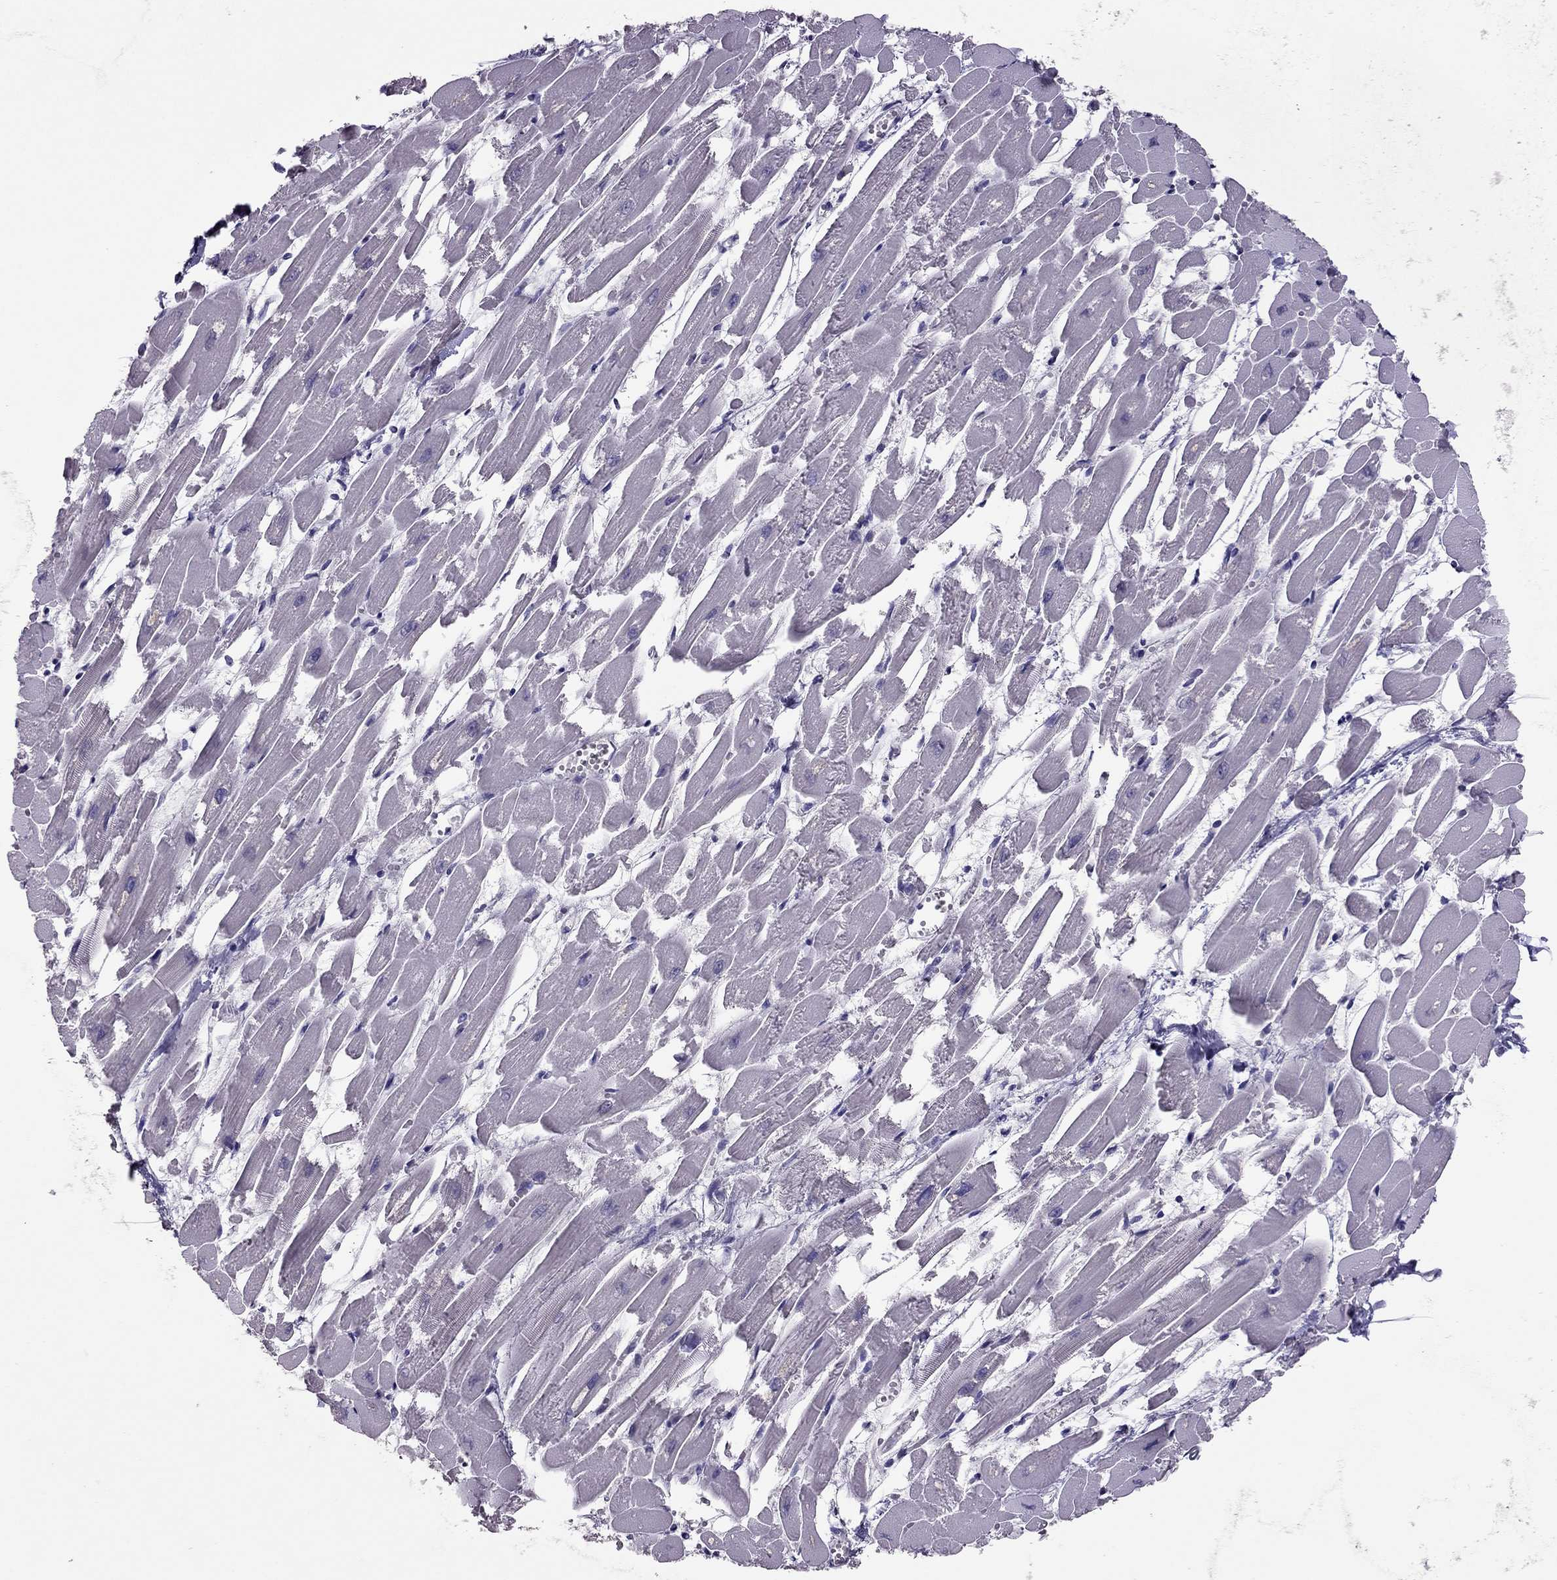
{"staining": {"intensity": "negative", "quantity": "none", "location": "none"}, "tissue": "heart muscle", "cell_type": "Cardiomyocytes", "image_type": "normal", "snomed": [{"axis": "morphology", "description": "Normal tissue, NOS"}, {"axis": "topography", "description": "Heart"}], "caption": "IHC micrograph of benign heart muscle stained for a protein (brown), which displays no expression in cardiomyocytes. (IHC, brightfield microscopy, high magnification).", "gene": "RHO", "patient": {"sex": "female", "age": 52}}